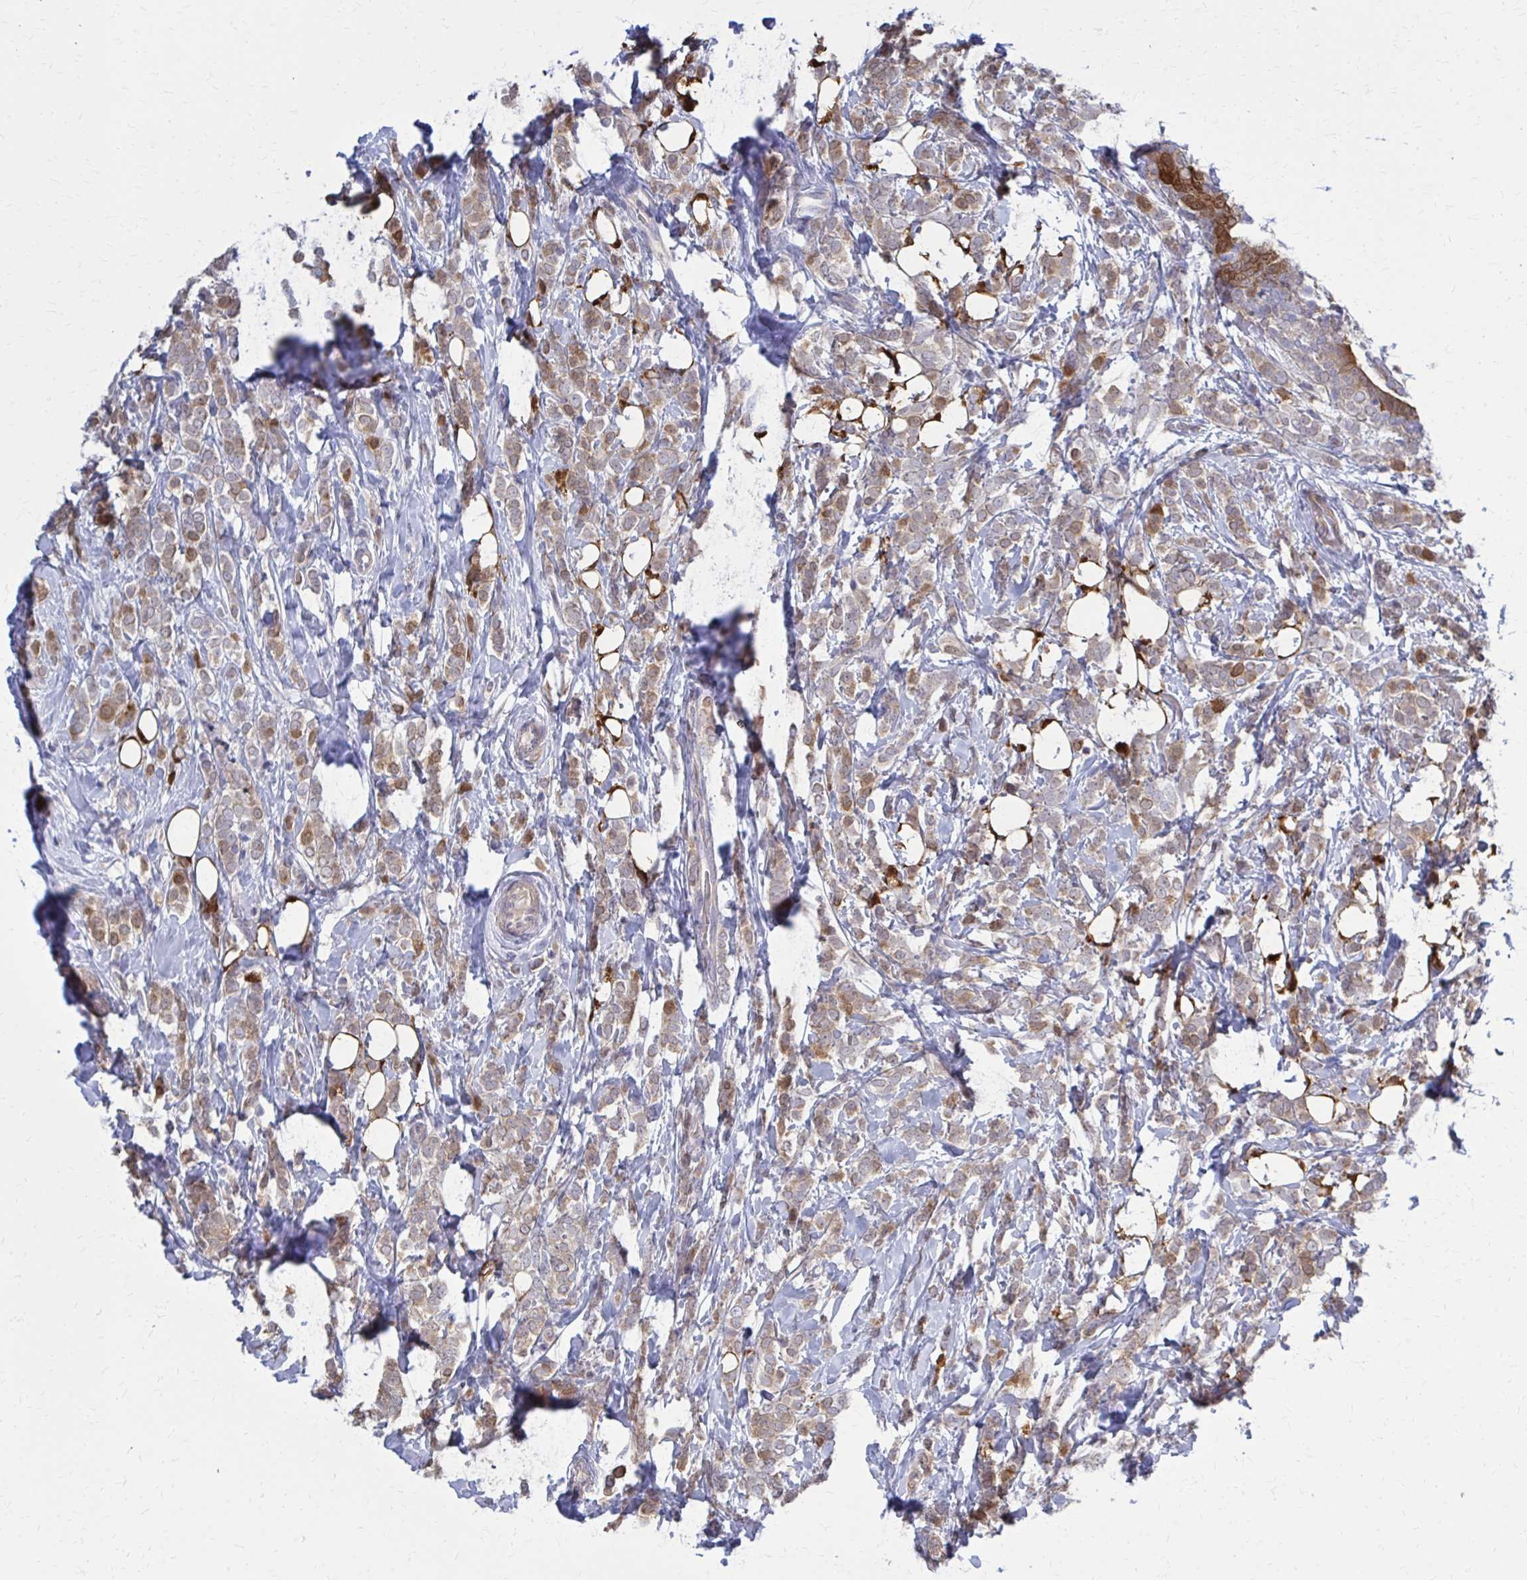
{"staining": {"intensity": "moderate", "quantity": "25%-75%", "location": "cytoplasmic/membranous"}, "tissue": "breast cancer", "cell_type": "Tumor cells", "image_type": "cancer", "snomed": [{"axis": "morphology", "description": "Lobular carcinoma"}, {"axis": "topography", "description": "Breast"}], "caption": "Human breast cancer stained with a brown dye displays moderate cytoplasmic/membranous positive expression in about 25%-75% of tumor cells.", "gene": "DBI", "patient": {"sex": "female", "age": 49}}